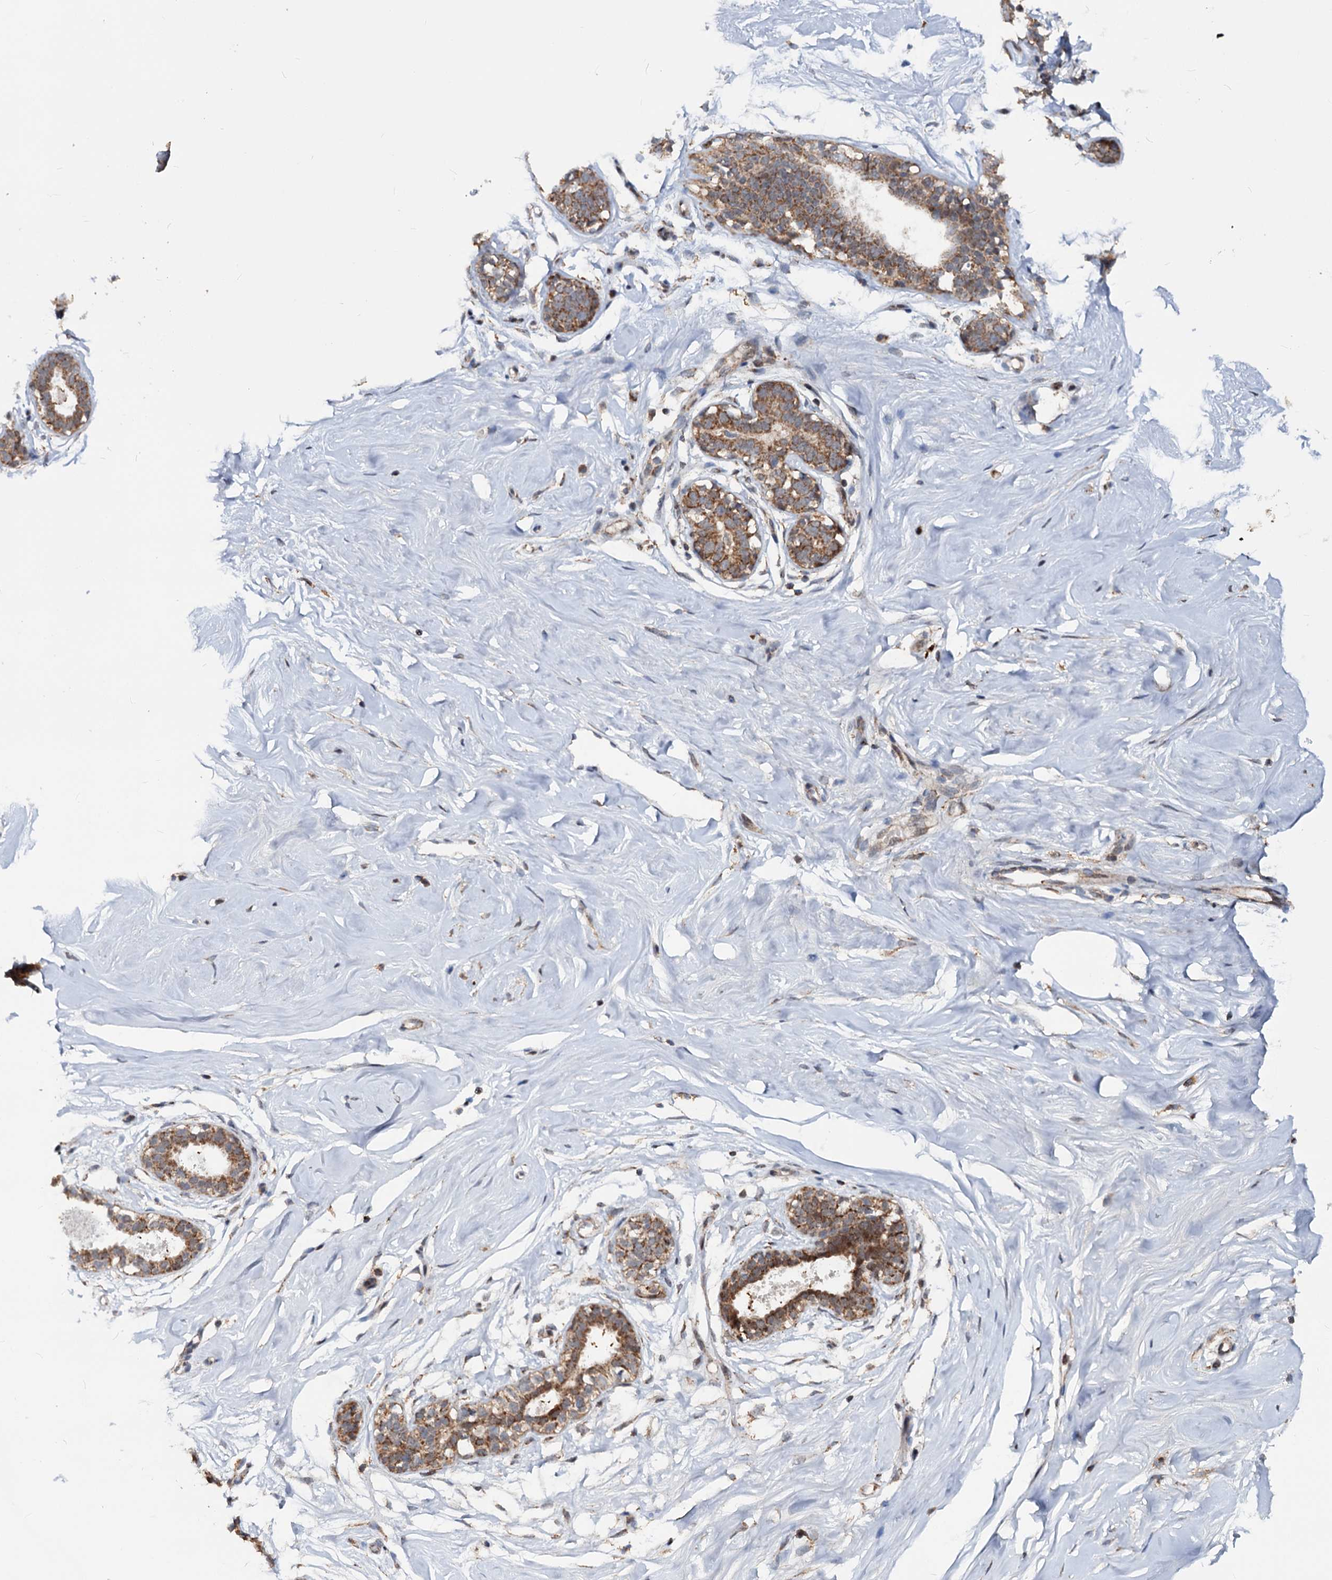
{"staining": {"intensity": "negative", "quantity": "none", "location": "none"}, "tissue": "breast", "cell_type": "Adipocytes", "image_type": "normal", "snomed": [{"axis": "morphology", "description": "Normal tissue, NOS"}, {"axis": "morphology", "description": "Adenoma, NOS"}, {"axis": "topography", "description": "Breast"}], "caption": "There is no significant expression in adipocytes of breast. (Brightfield microscopy of DAB (3,3'-diaminobenzidine) immunohistochemistry at high magnification).", "gene": "CEP76", "patient": {"sex": "female", "age": 23}}